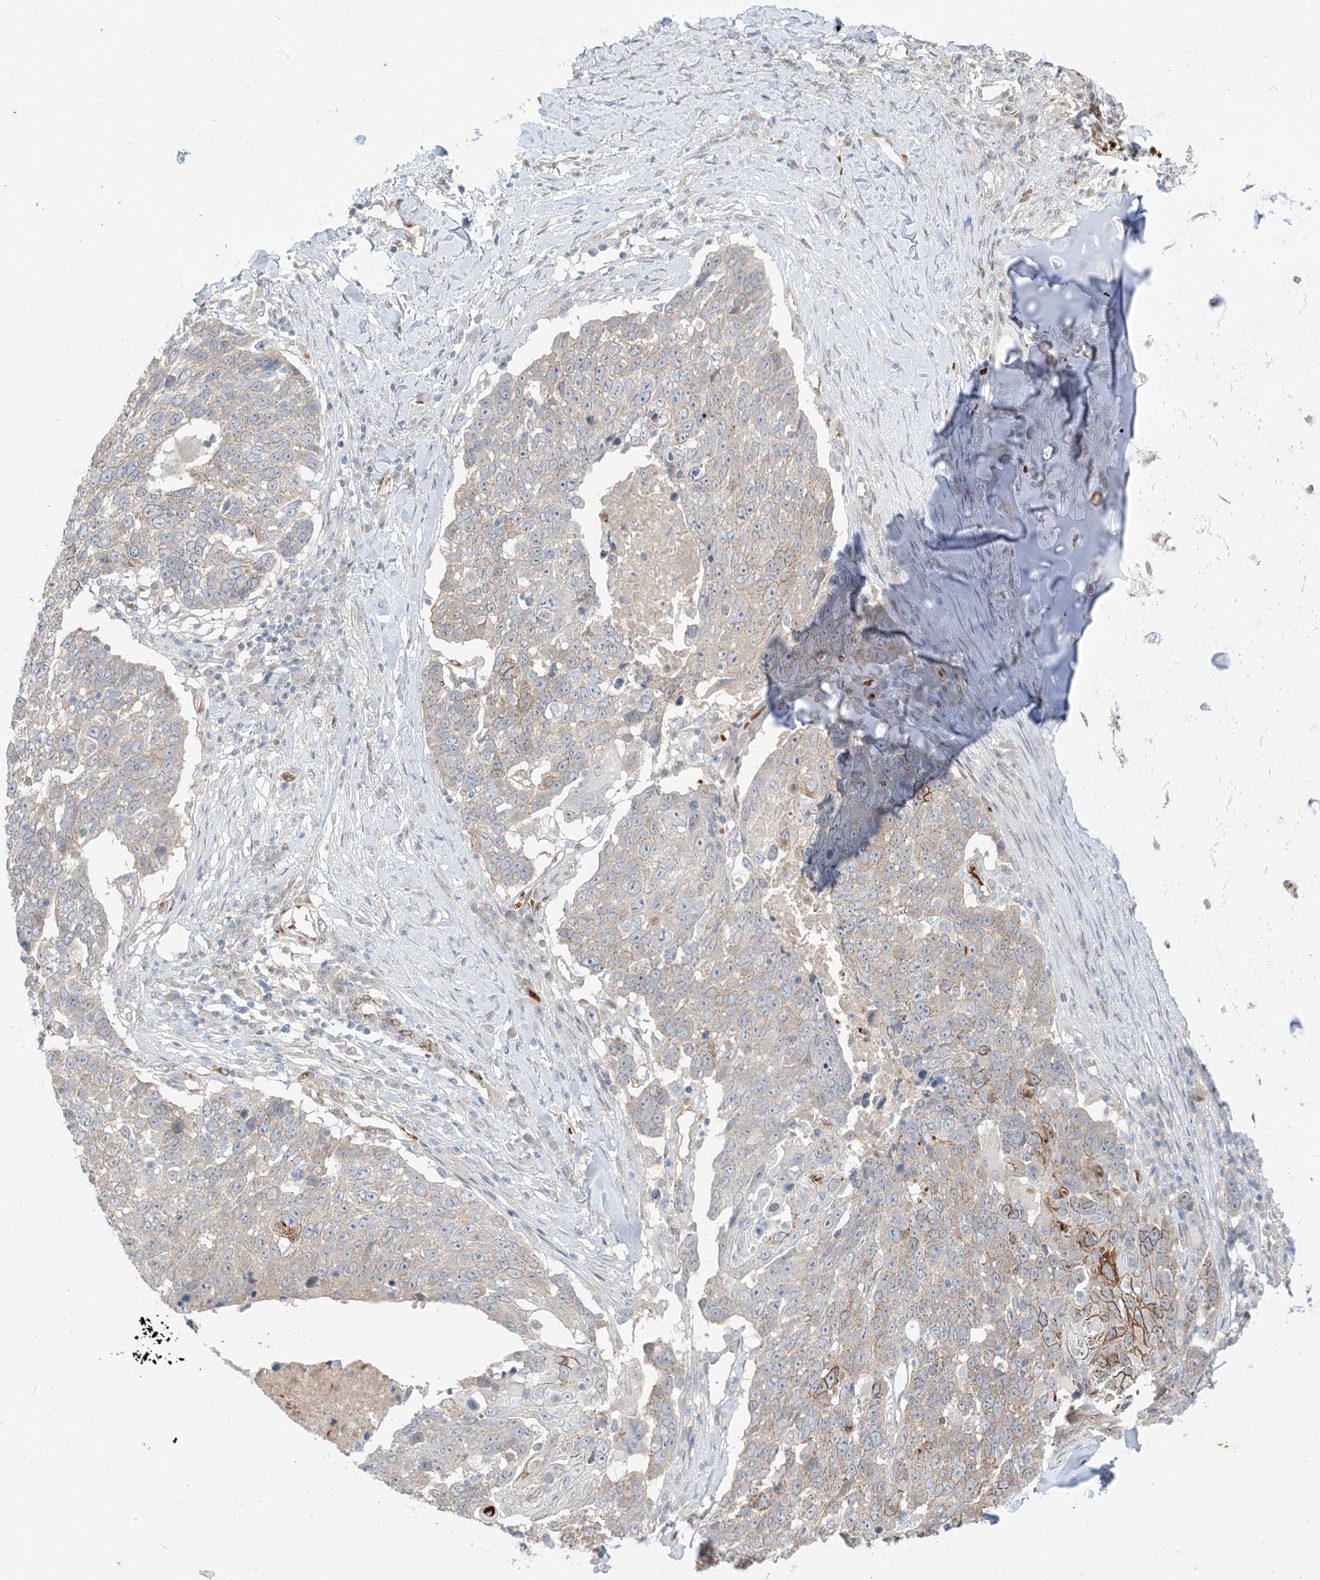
{"staining": {"intensity": "moderate", "quantity": "<25%", "location": "cytoplasmic/membranous"}, "tissue": "lung cancer", "cell_type": "Tumor cells", "image_type": "cancer", "snomed": [{"axis": "morphology", "description": "Squamous cell carcinoma, NOS"}, {"axis": "topography", "description": "Lung"}], "caption": "Immunohistochemical staining of lung cancer (squamous cell carcinoma) shows low levels of moderate cytoplasmic/membranous protein expression in about <25% of tumor cells.", "gene": "RIN1", "patient": {"sex": "male", "age": 66}}